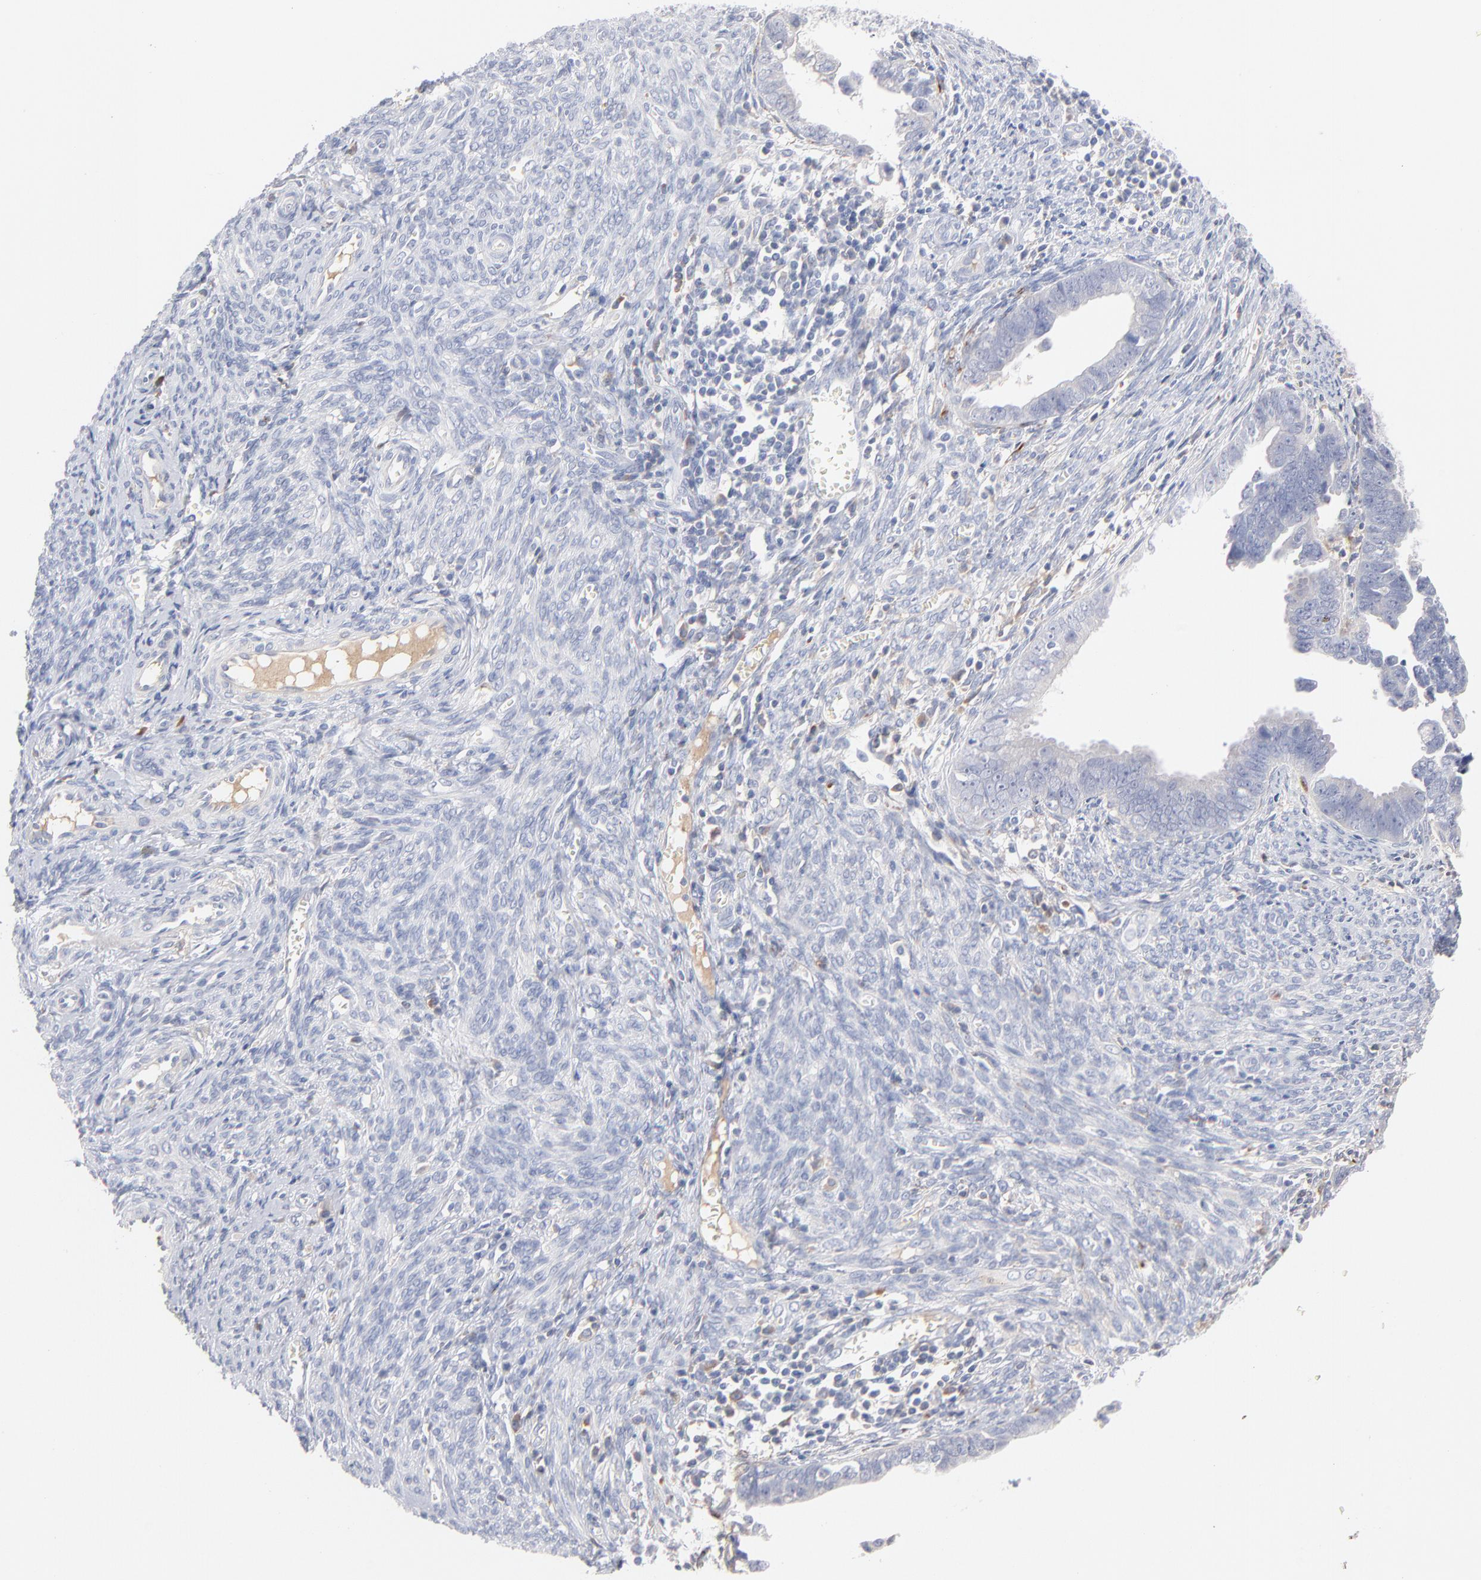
{"staining": {"intensity": "negative", "quantity": "none", "location": "none"}, "tissue": "endometrial cancer", "cell_type": "Tumor cells", "image_type": "cancer", "snomed": [{"axis": "morphology", "description": "Adenocarcinoma, NOS"}, {"axis": "topography", "description": "Endometrium"}], "caption": "Immunohistochemistry (IHC) image of neoplastic tissue: adenocarcinoma (endometrial) stained with DAB demonstrates no significant protein positivity in tumor cells.", "gene": "F12", "patient": {"sex": "female", "age": 75}}